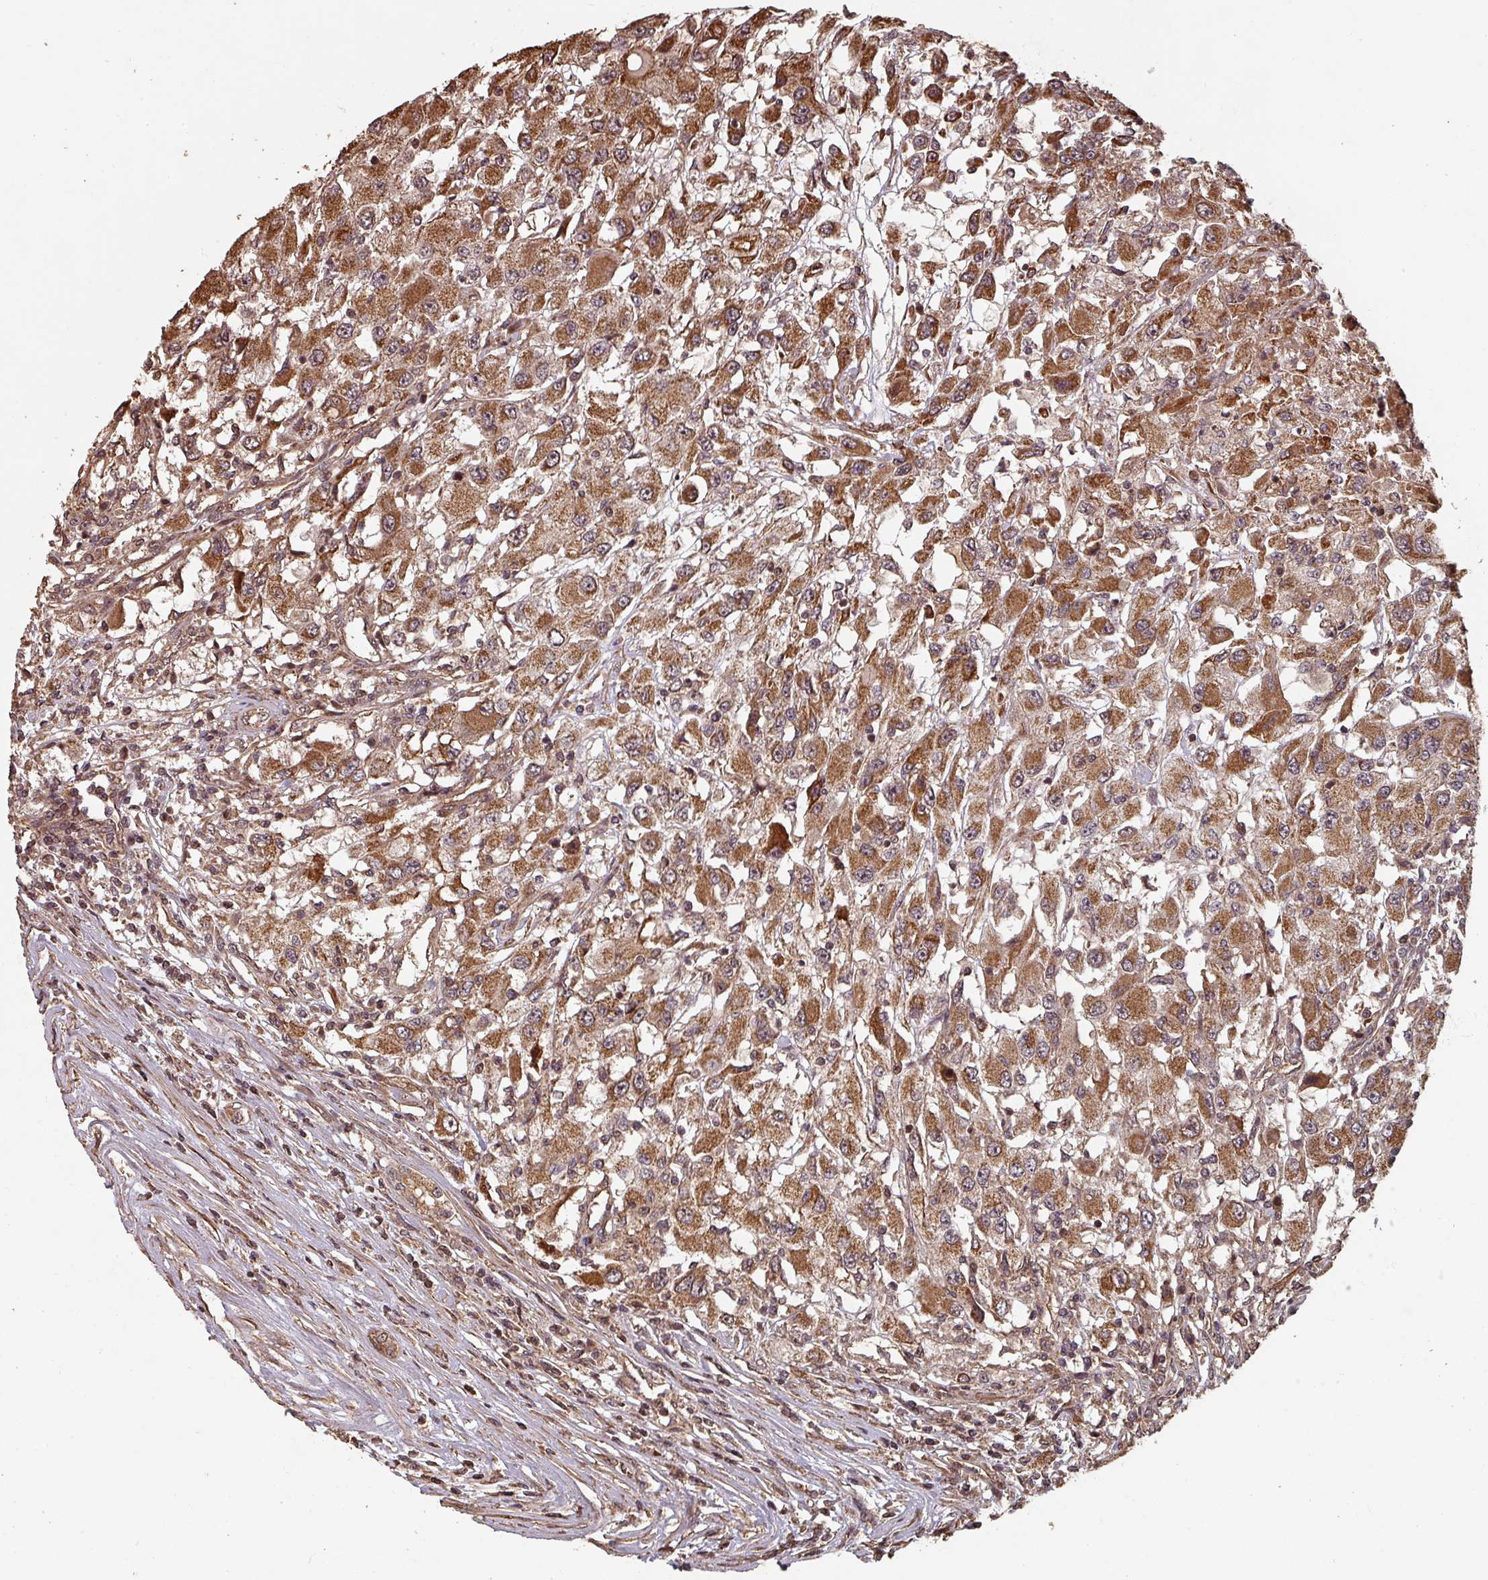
{"staining": {"intensity": "strong", "quantity": ">75%", "location": "cytoplasmic/membranous"}, "tissue": "renal cancer", "cell_type": "Tumor cells", "image_type": "cancer", "snomed": [{"axis": "morphology", "description": "Adenocarcinoma, NOS"}, {"axis": "topography", "description": "Kidney"}], "caption": "Brown immunohistochemical staining in adenocarcinoma (renal) shows strong cytoplasmic/membranous staining in approximately >75% of tumor cells.", "gene": "EID1", "patient": {"sex": "female", "age": 67}}